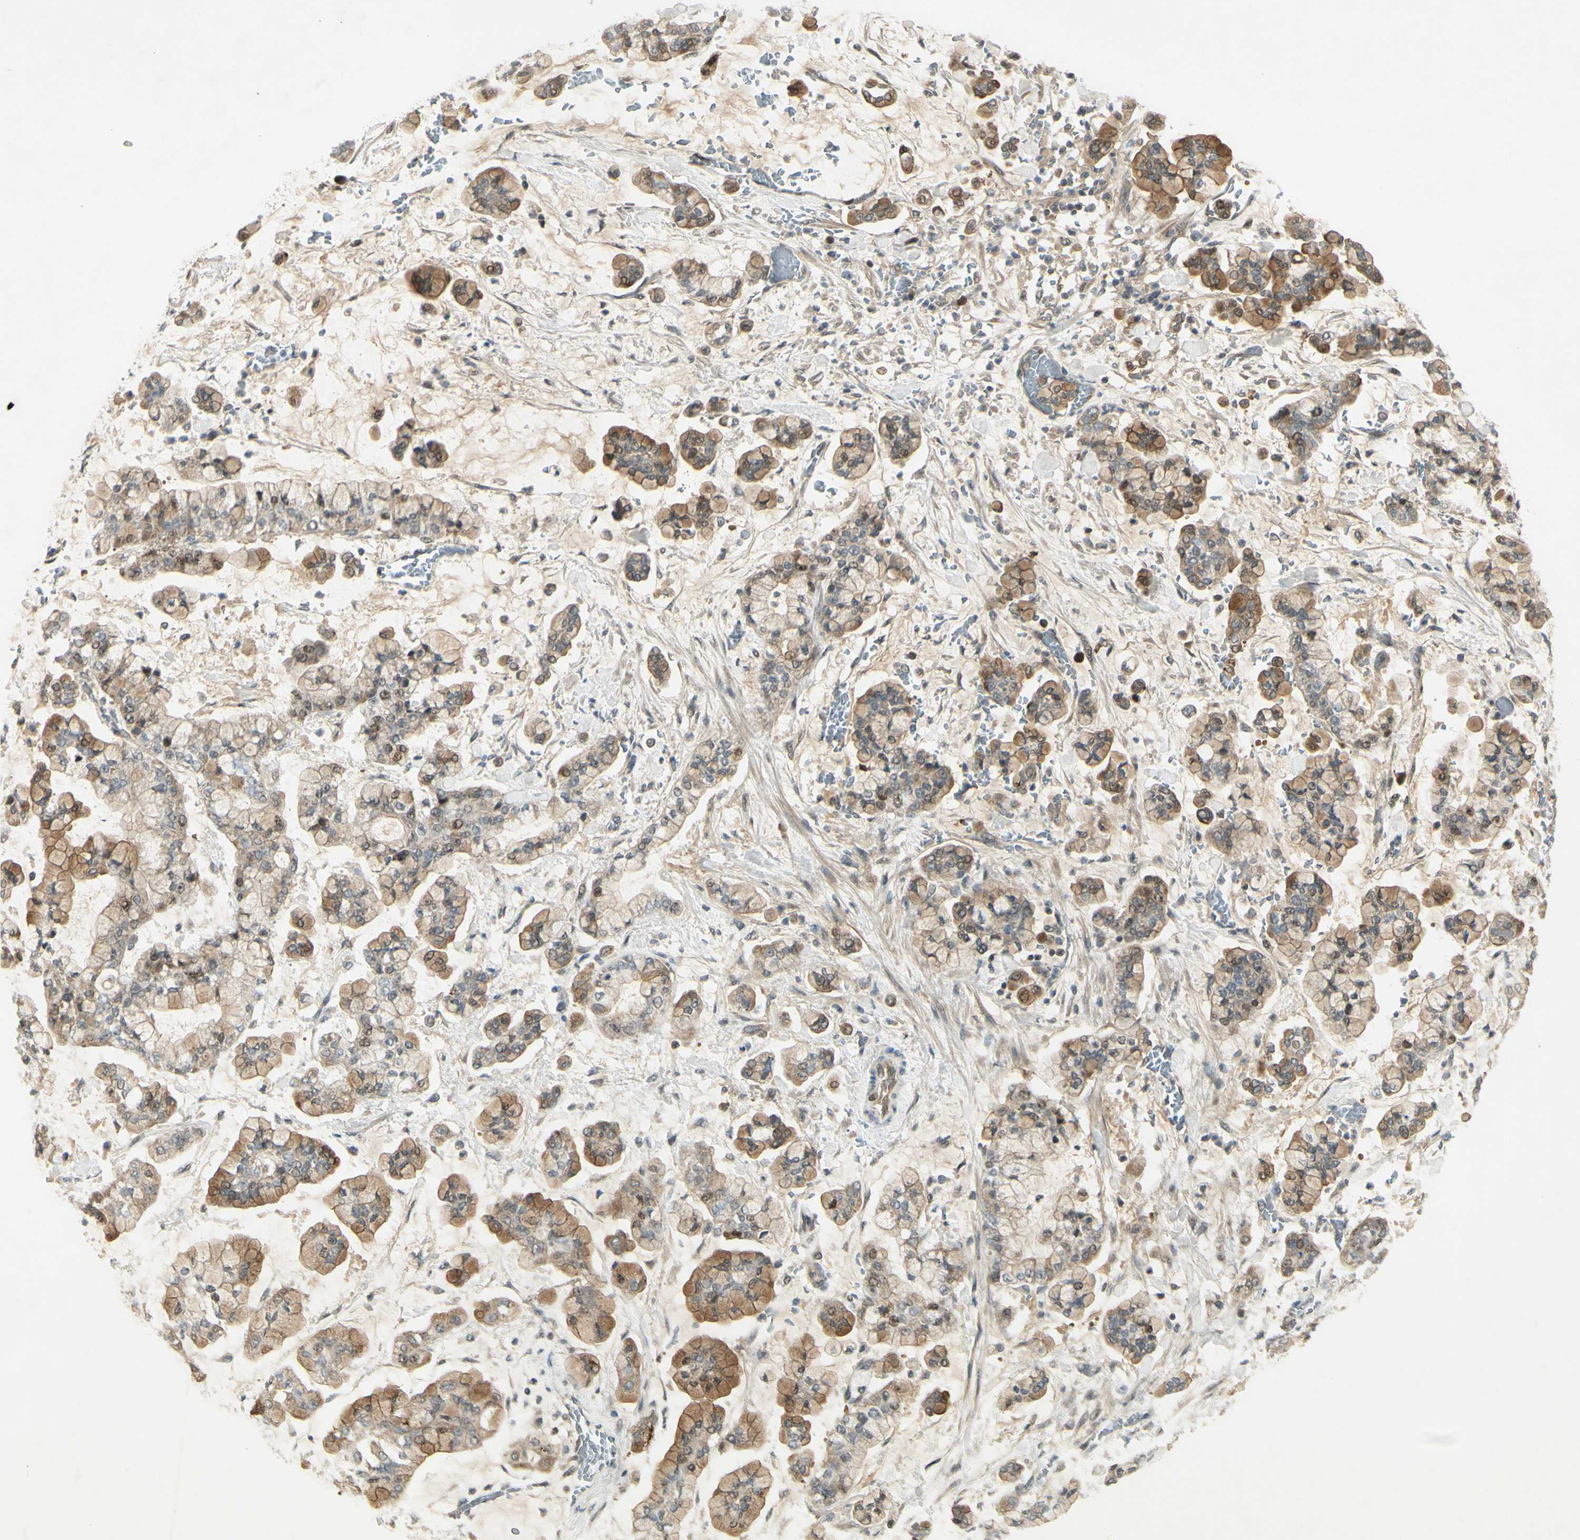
{"staining": {"intensity": "moderate", "quantity": "<25%", "location": "nuclear"}, "tissue": "stomach cancer", "cell_type": "Tumor cells", "image_type": "cancer", "snomed": [{"axis": "morphology", "description": "Normal tissue, NOS"}, {"axis": "morphology", "description": "Adenocarcinoma, NOS"}, {"axis": "topography", "description": "Stomach, upper"}, {"axis": "topography", "description": "Stomach"}], "caption": "Immunohistochemical staining of adenocarcinoma (stomach) displays low levels of moderate nuclear protein staining in approximately <25% of tumor cells. Immunohistochemistry stains the protein in brown and the nuclei are stained blue.", "gene": "RAD18", "patient": {"sex": "male", "age": 76}}